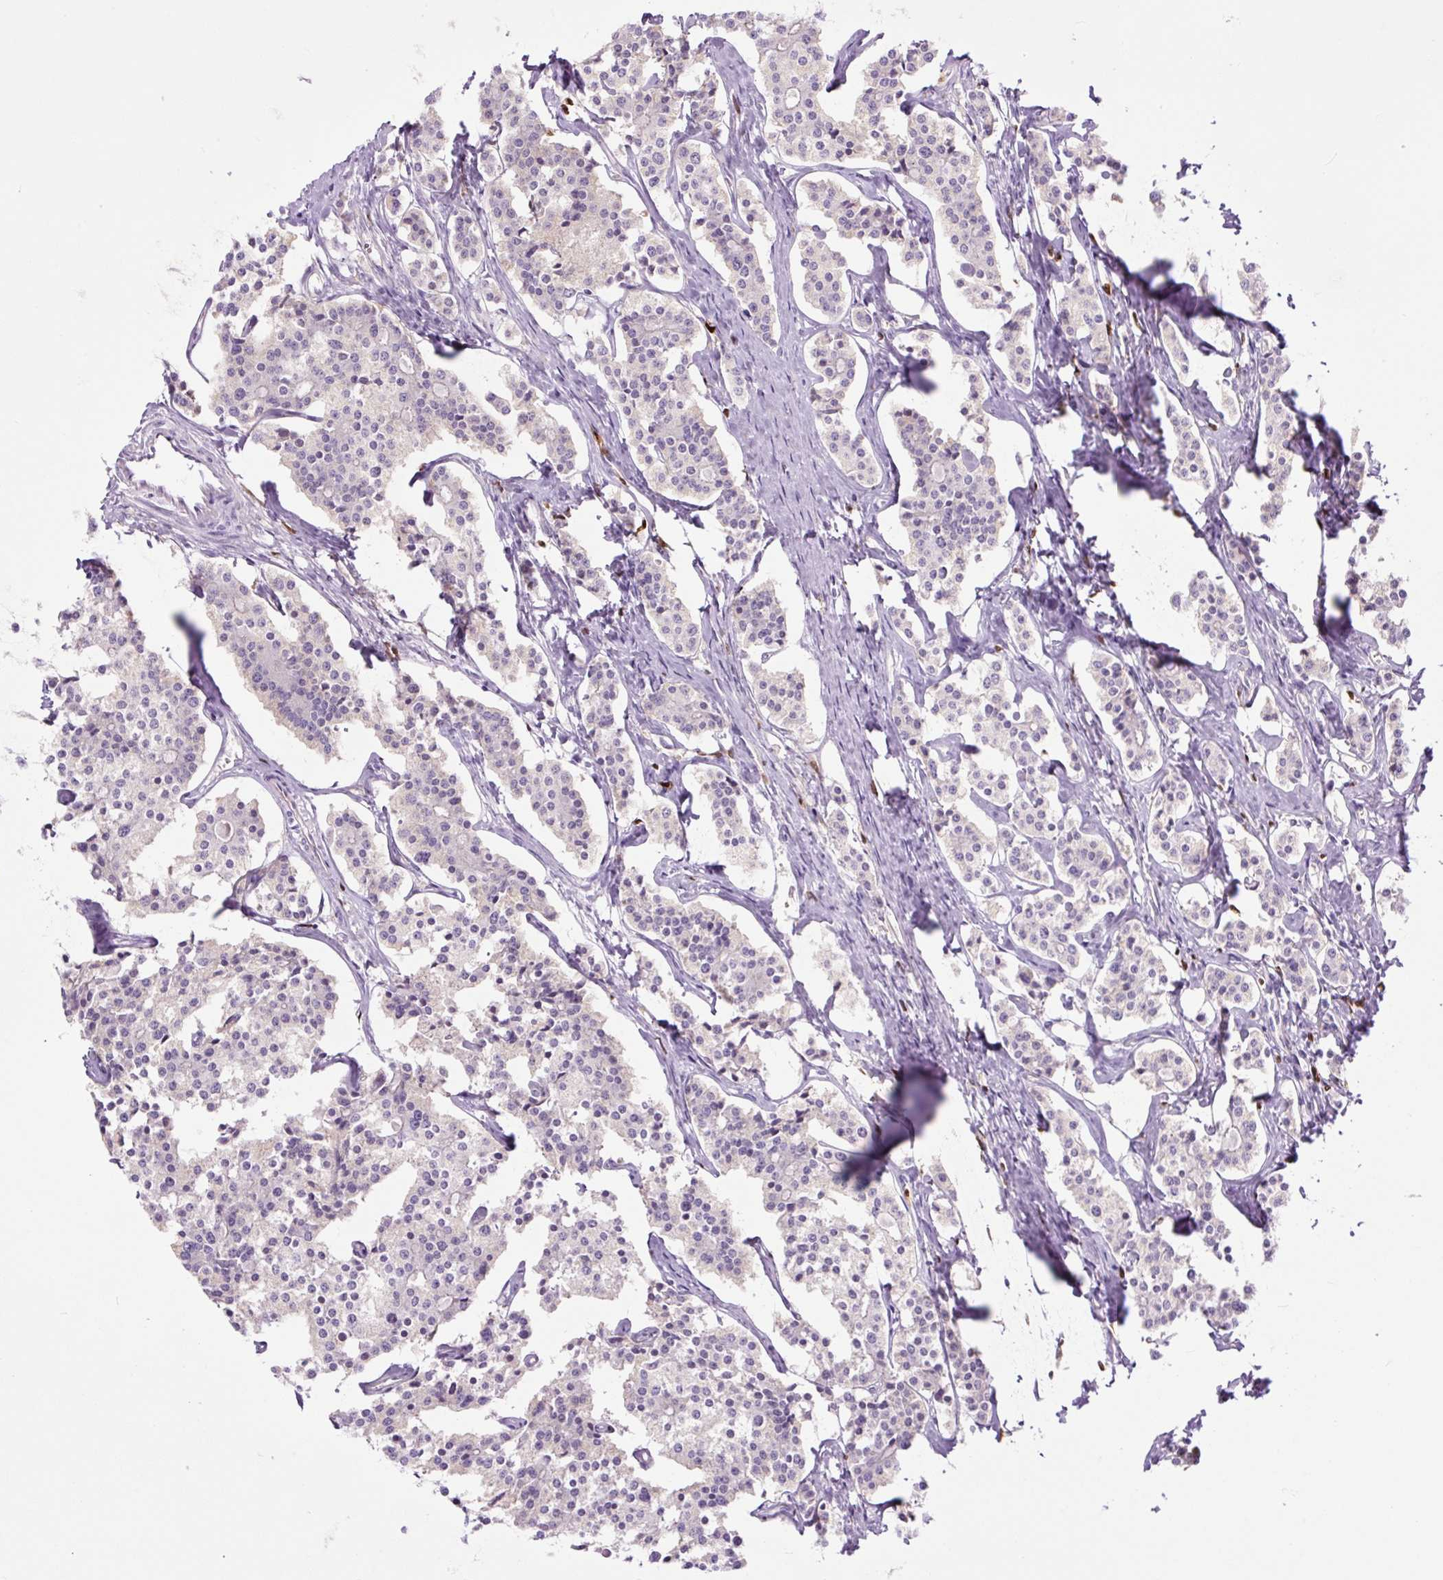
{"staining": {"intensity": "negative", "quantity": "none", "location": "none"}, "tissue": "carcinoid", "cell_type": "Tumor cells", "image_type": "cancer", "snomed": [{"axis": "morphology", "description": "Carcinoid, malignant, NOS"}, {"axis": "topography", "description": "Small intestine"}], "caption": "Immunohistochemistry of human malignant carcinoid exhibits no expression in tumor cells. Brightfield microscopy of IHC stained with DAB (3,3'-diaminobenzidine) (brown) and hematoxylin (blue), captured at high magnification.", "gene": "SPI1", "patient": {"sex": "male", "age": 63}}